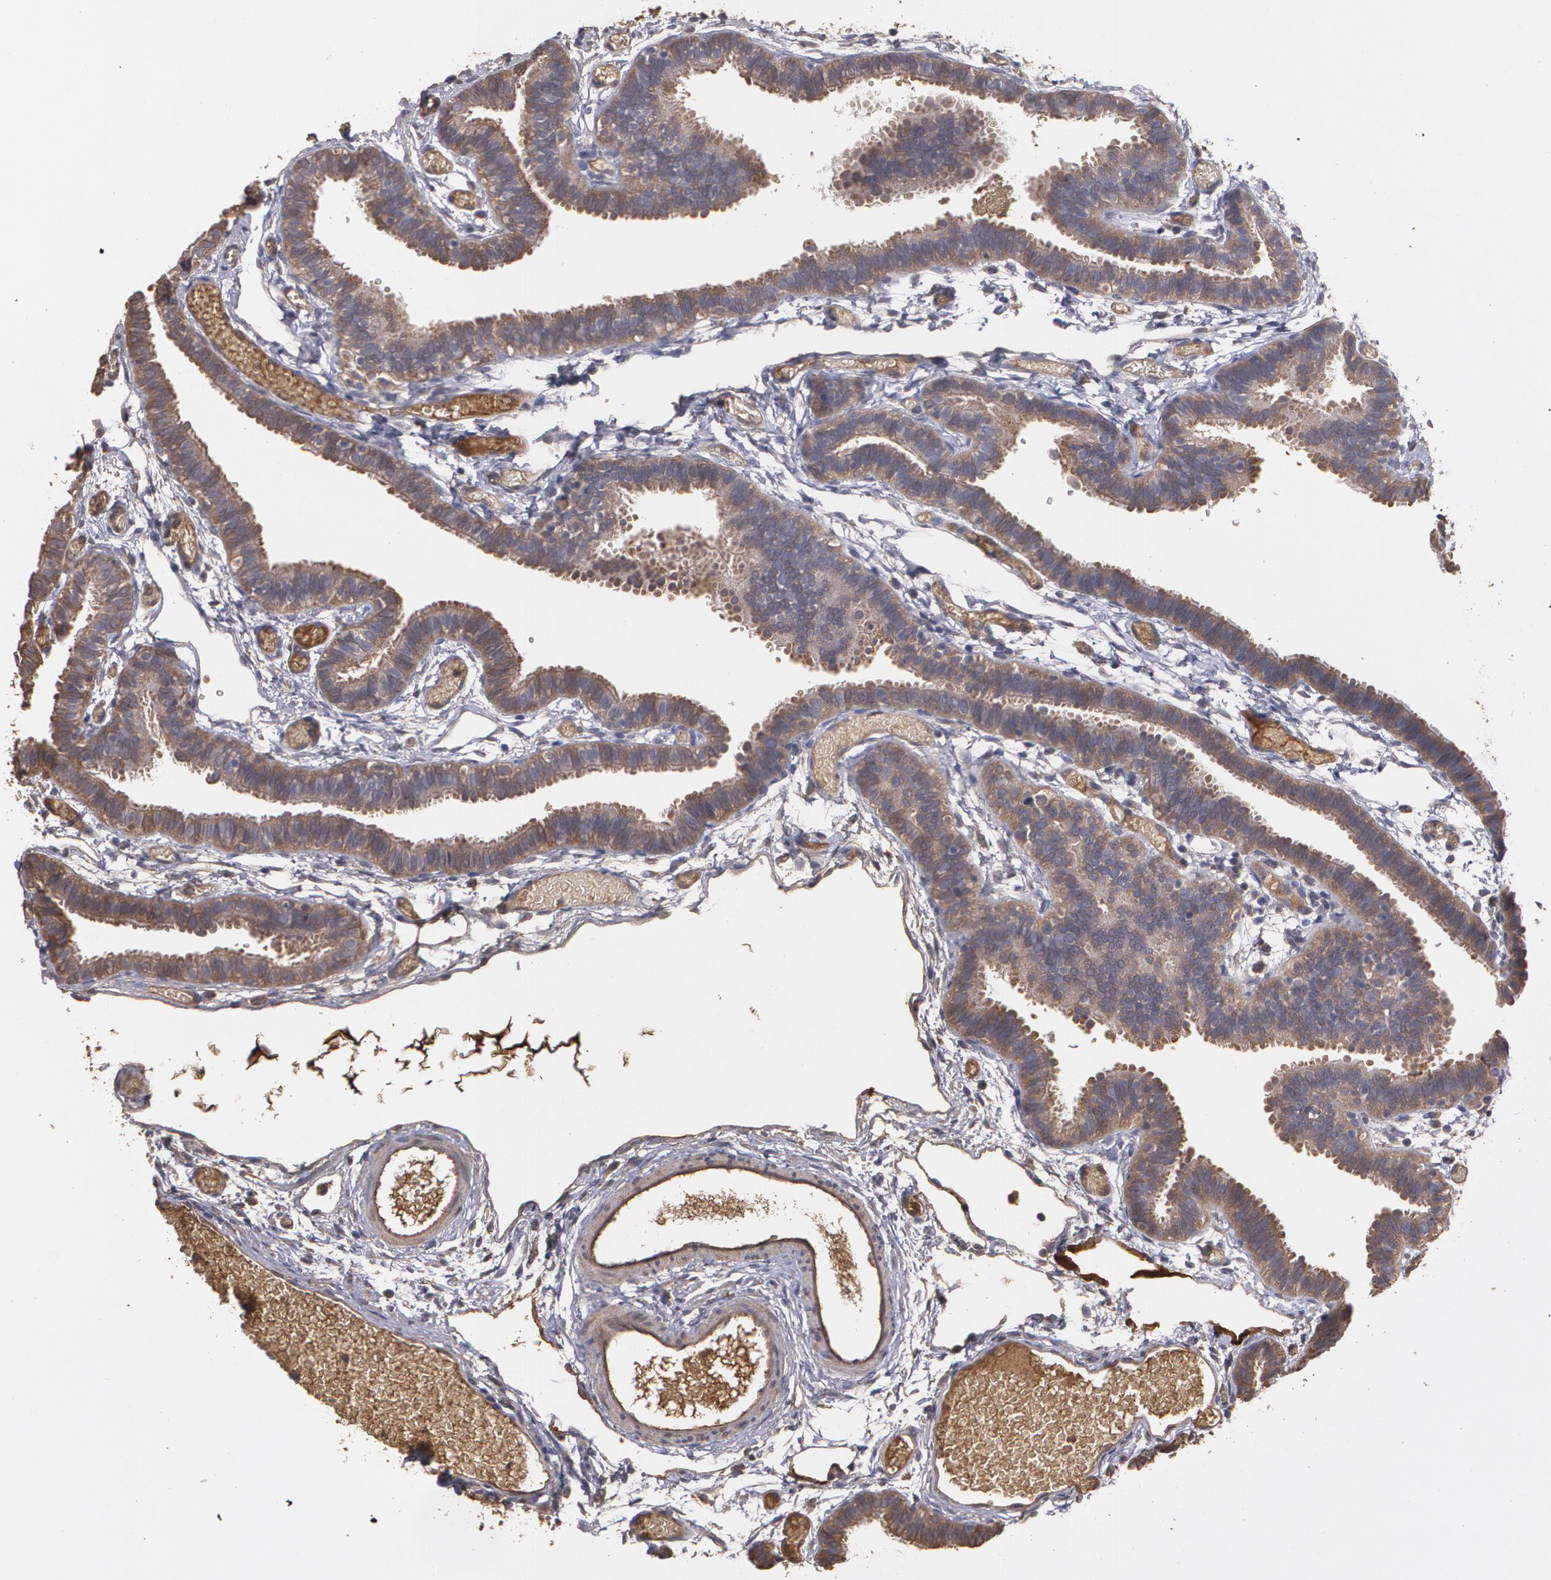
{"staining": {"intensity": "moderate", "quantity": ">75%", "location": "cytoplasmic/membranous"}, "tissue": "fallopian tube", "cell_type": "Glandular cells", "image_type": "normal", "snomed": [{"axis": "morphology", "description": "Normal tissue, NOS"}, {"axis": "topography", "description": "Fallopian tube"}], "caption": "A histopathology image showing moderate cytoplasmic/membranous expression in approximately >75% of glandular cells in benign fallopian tube, as visualized by brown immunohistochemical staining.", "gene": "PON1", "patient": {"sex": "female", "age": 29}}